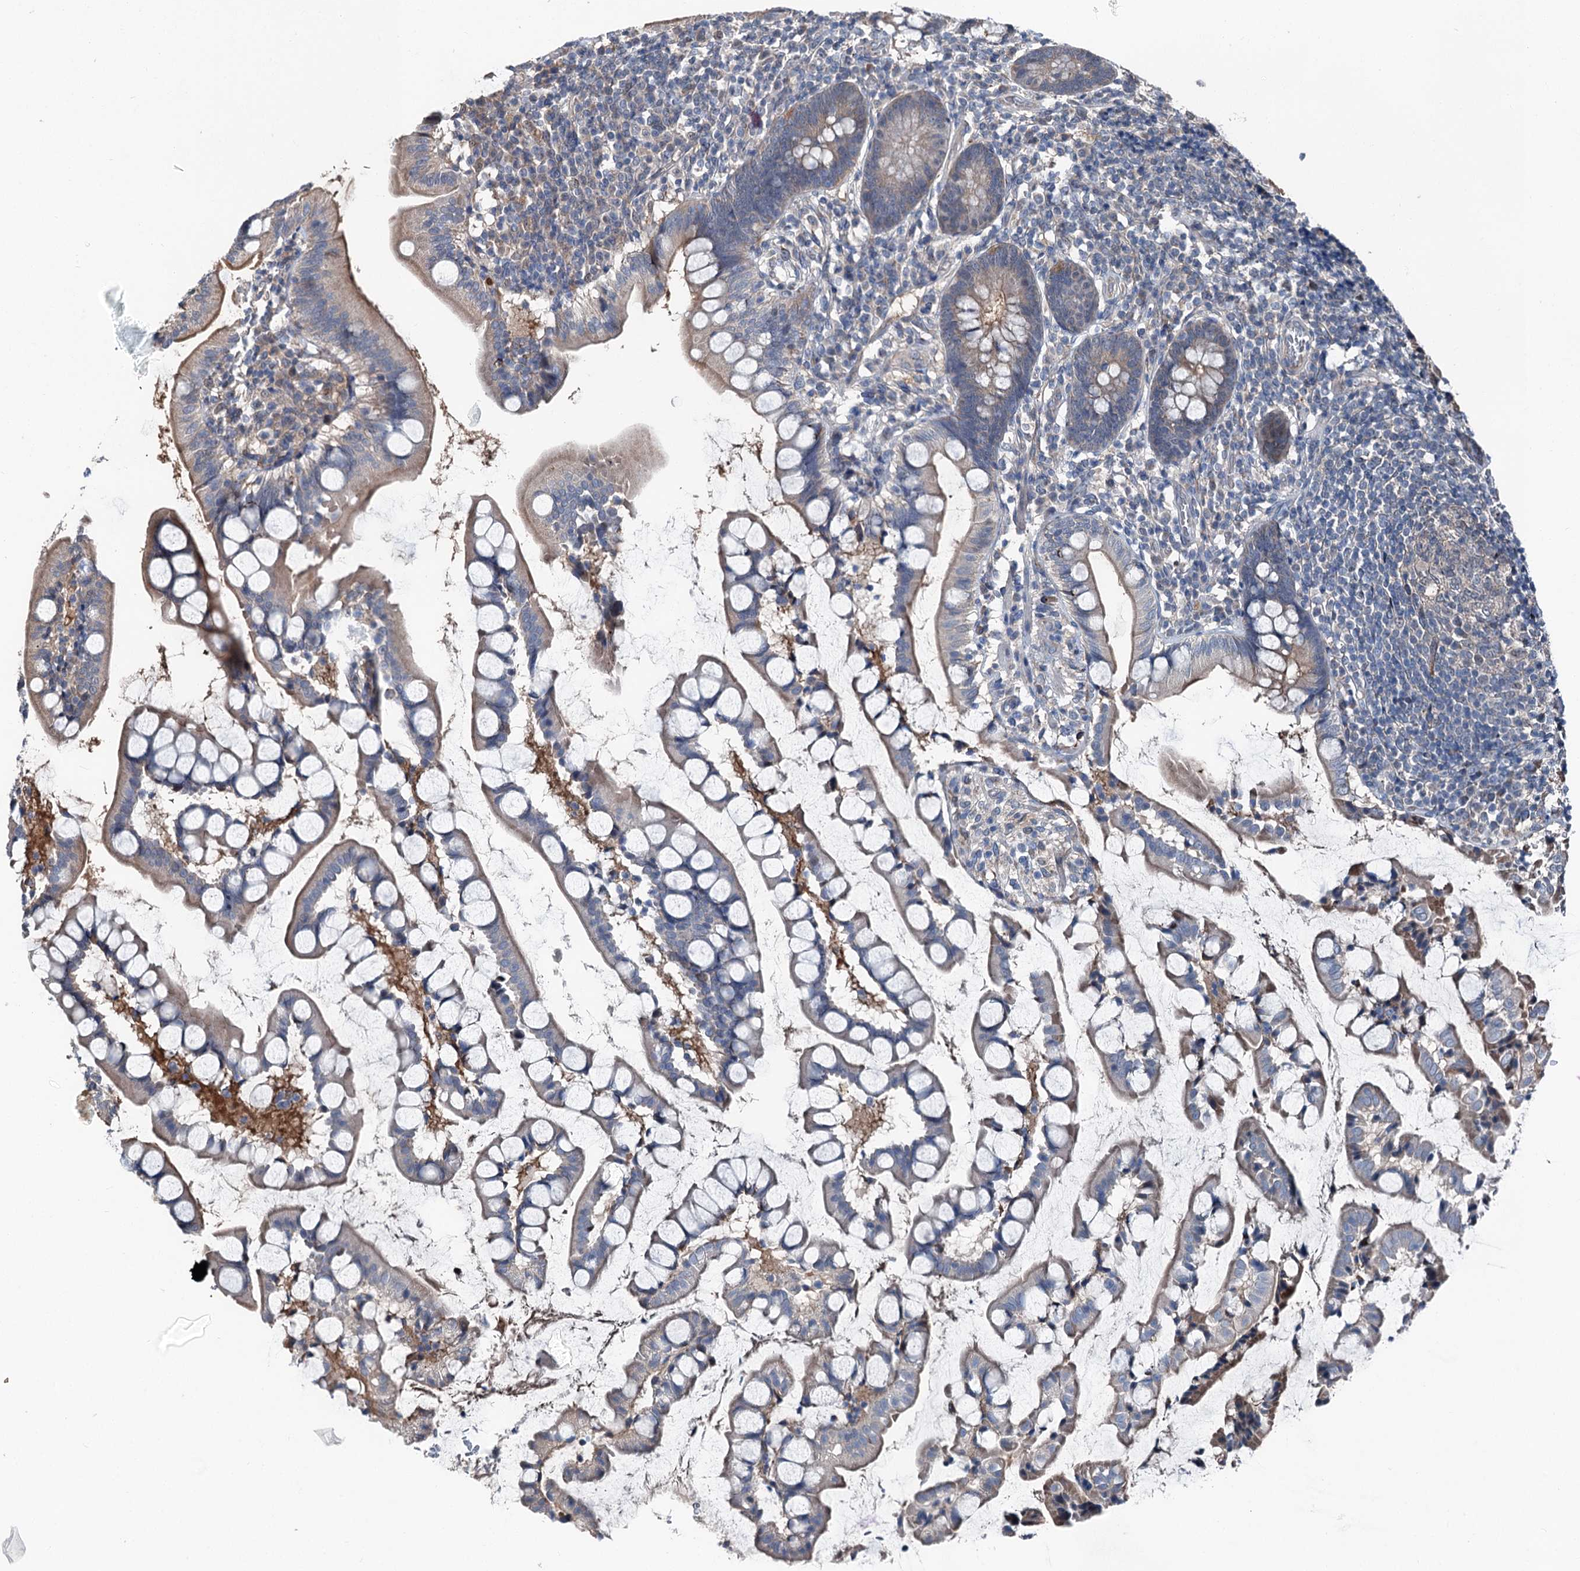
{"staining": {"intensity": "weak", "quantity": "25%-75%", "location": "cytoplasmic/membranous"}, "tissue": "small intestine", "cell_type": "Glandular cells", "image_type": "normal", "snomed": [{"axis": "morphology", "description": "Normal tissue, NOS"}, {"axis": "topography", "description": "Small intestine"}], "caption": "About 25%-75% of glandular cells in benign small intestine display weak cytoplasmic/membranous protein staining as visualized by brown immunohistochemical staining.", "gene": "PSMD13", "patient": {"sex": "male", "age": 52}}